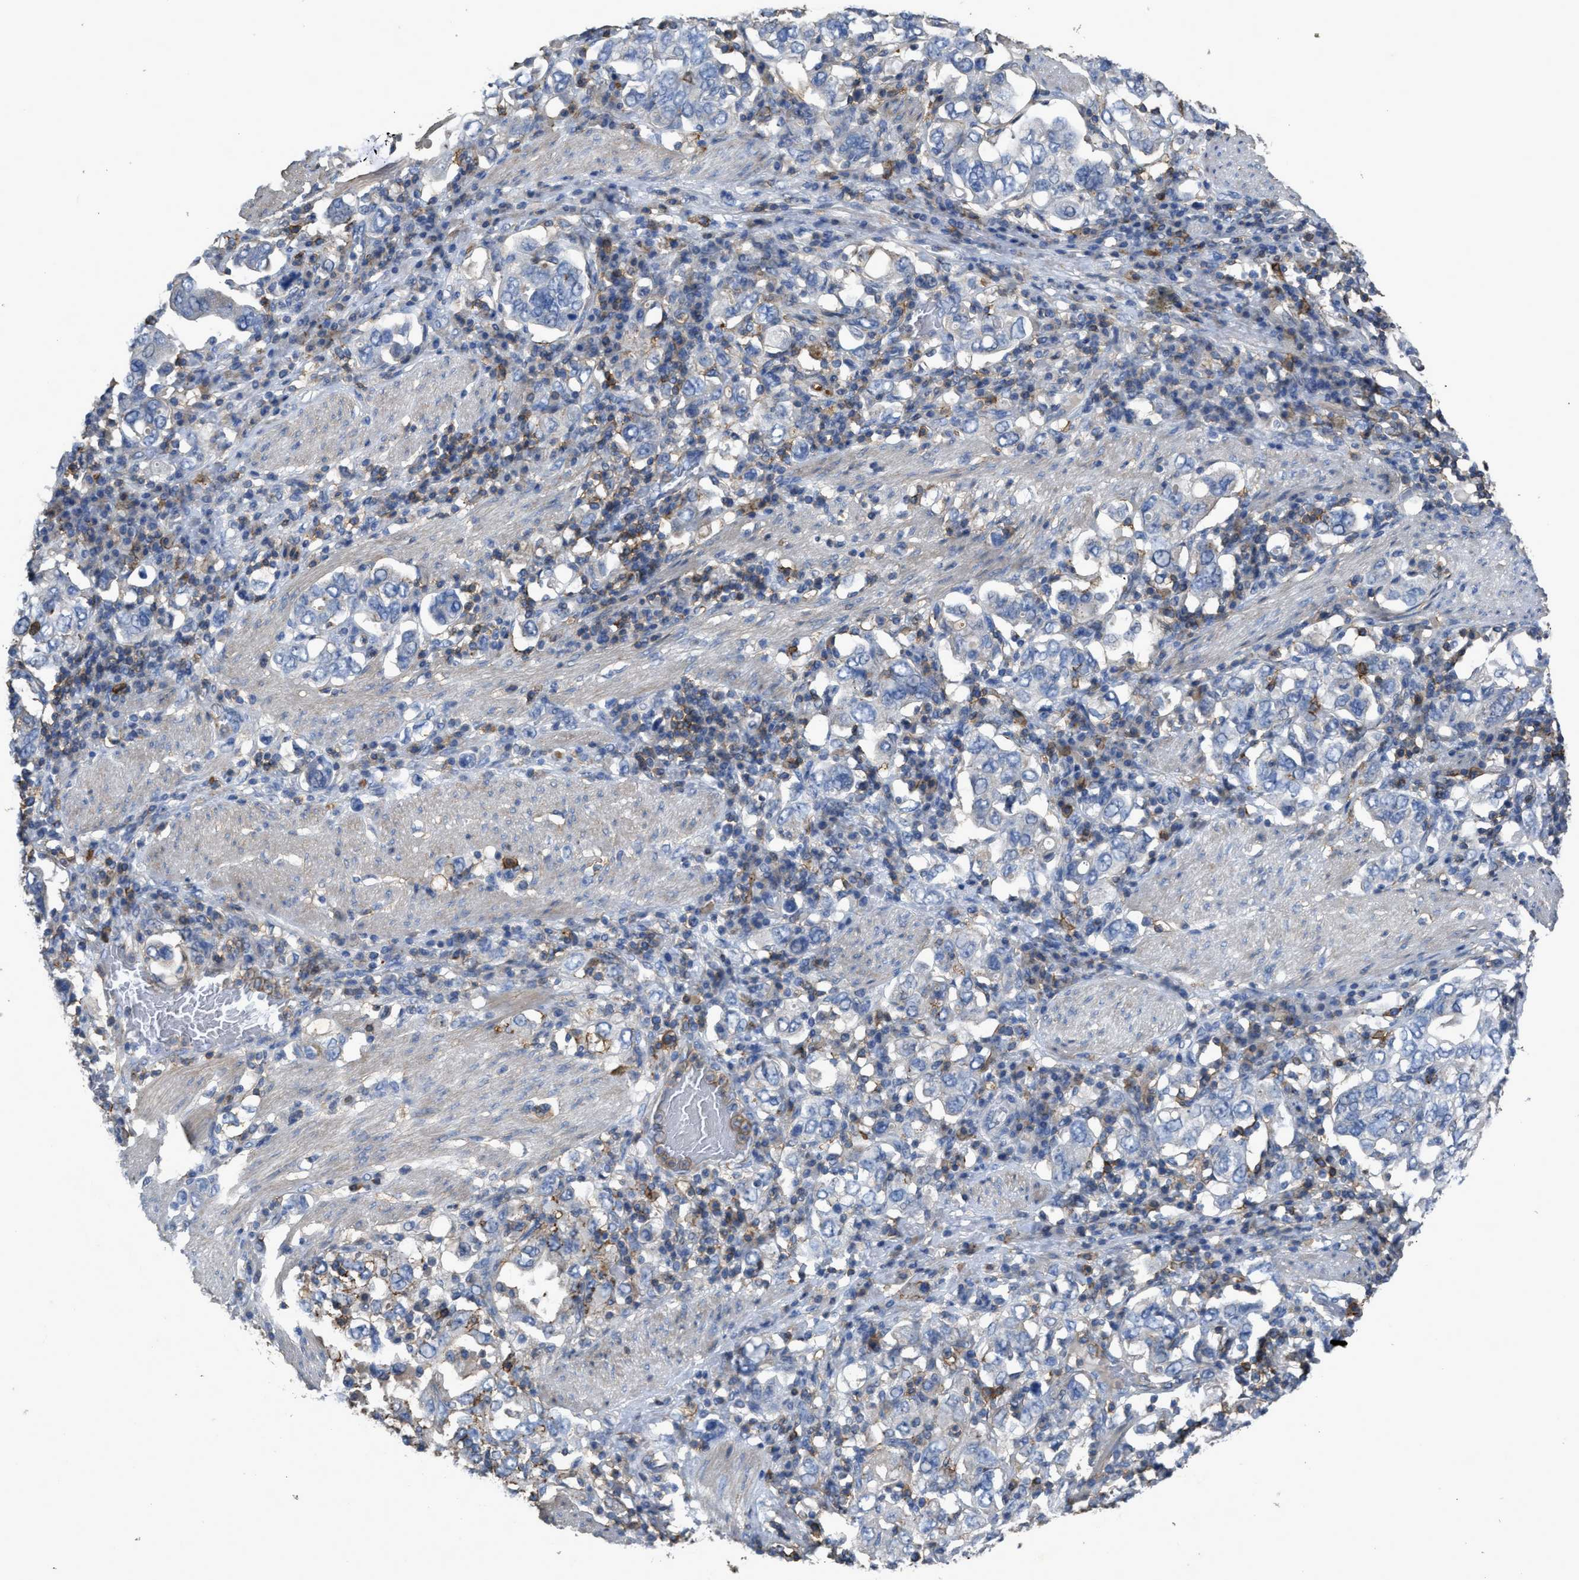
{"staining": {"intensity": "negative", "quantity": "none", "location": "none"}, "tissue": "stomach cancer", "cell_type": "Tumor cells", "image_type": "cancer", "snomed": [{"axis": "morphology", "description": "Adenocarcinoma, NOS"}, {"axis": "topography", "description": "Stomach, upper"}], "caption": "An IHC micrograph of stomach cancer (adenocarcinoma) is shown. There is no staining in tumor cells of stomach cancer (adenocarcinoma). Brightfield microscopy of immunohistochemistry (IHC) stained with DAB (brown) and hematoxylin (blue), captured at high magnification.", "gene": "OR51E1", "patient": {"sex": "male", "age": 62}}